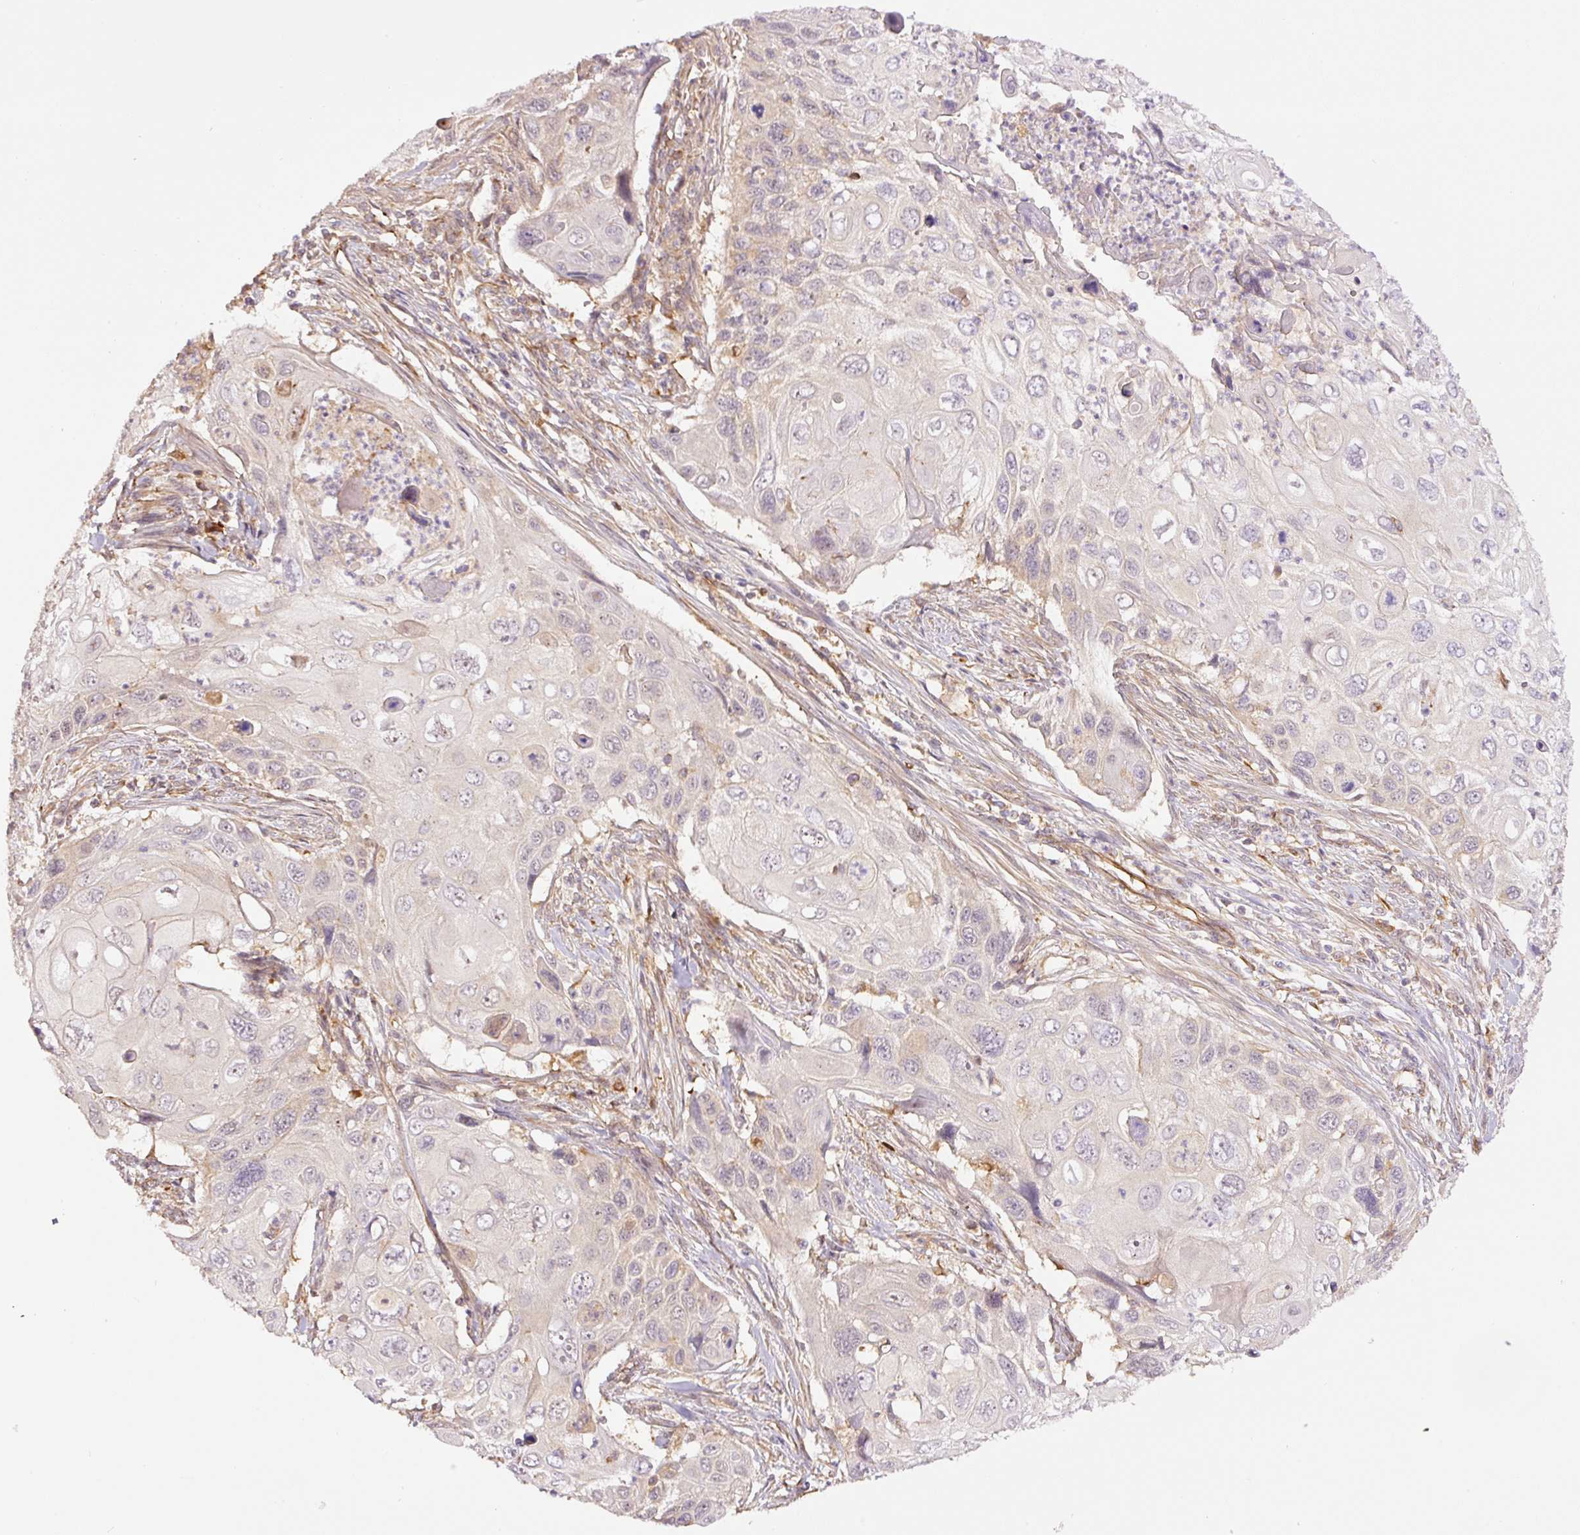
{"staining": {"intensity": "weak", "quantity": "<25%", "location": "cytoplasmic/membranous"}, "tissue": "cervical cancer", "cell_type": "Tumor cells", "image_type": "cancer", "snomed": [{"axis": "morphology", "description": "Squamous cell carcinoma, NOS"}, {"axis": "topography", "description": "Cervix"}], "caption": "An image of cervical cancer stained for a protein reveals no brown staining in tumor cells.", "gene": "PCK2", "patient": {"sex": "female", "age": 70}}